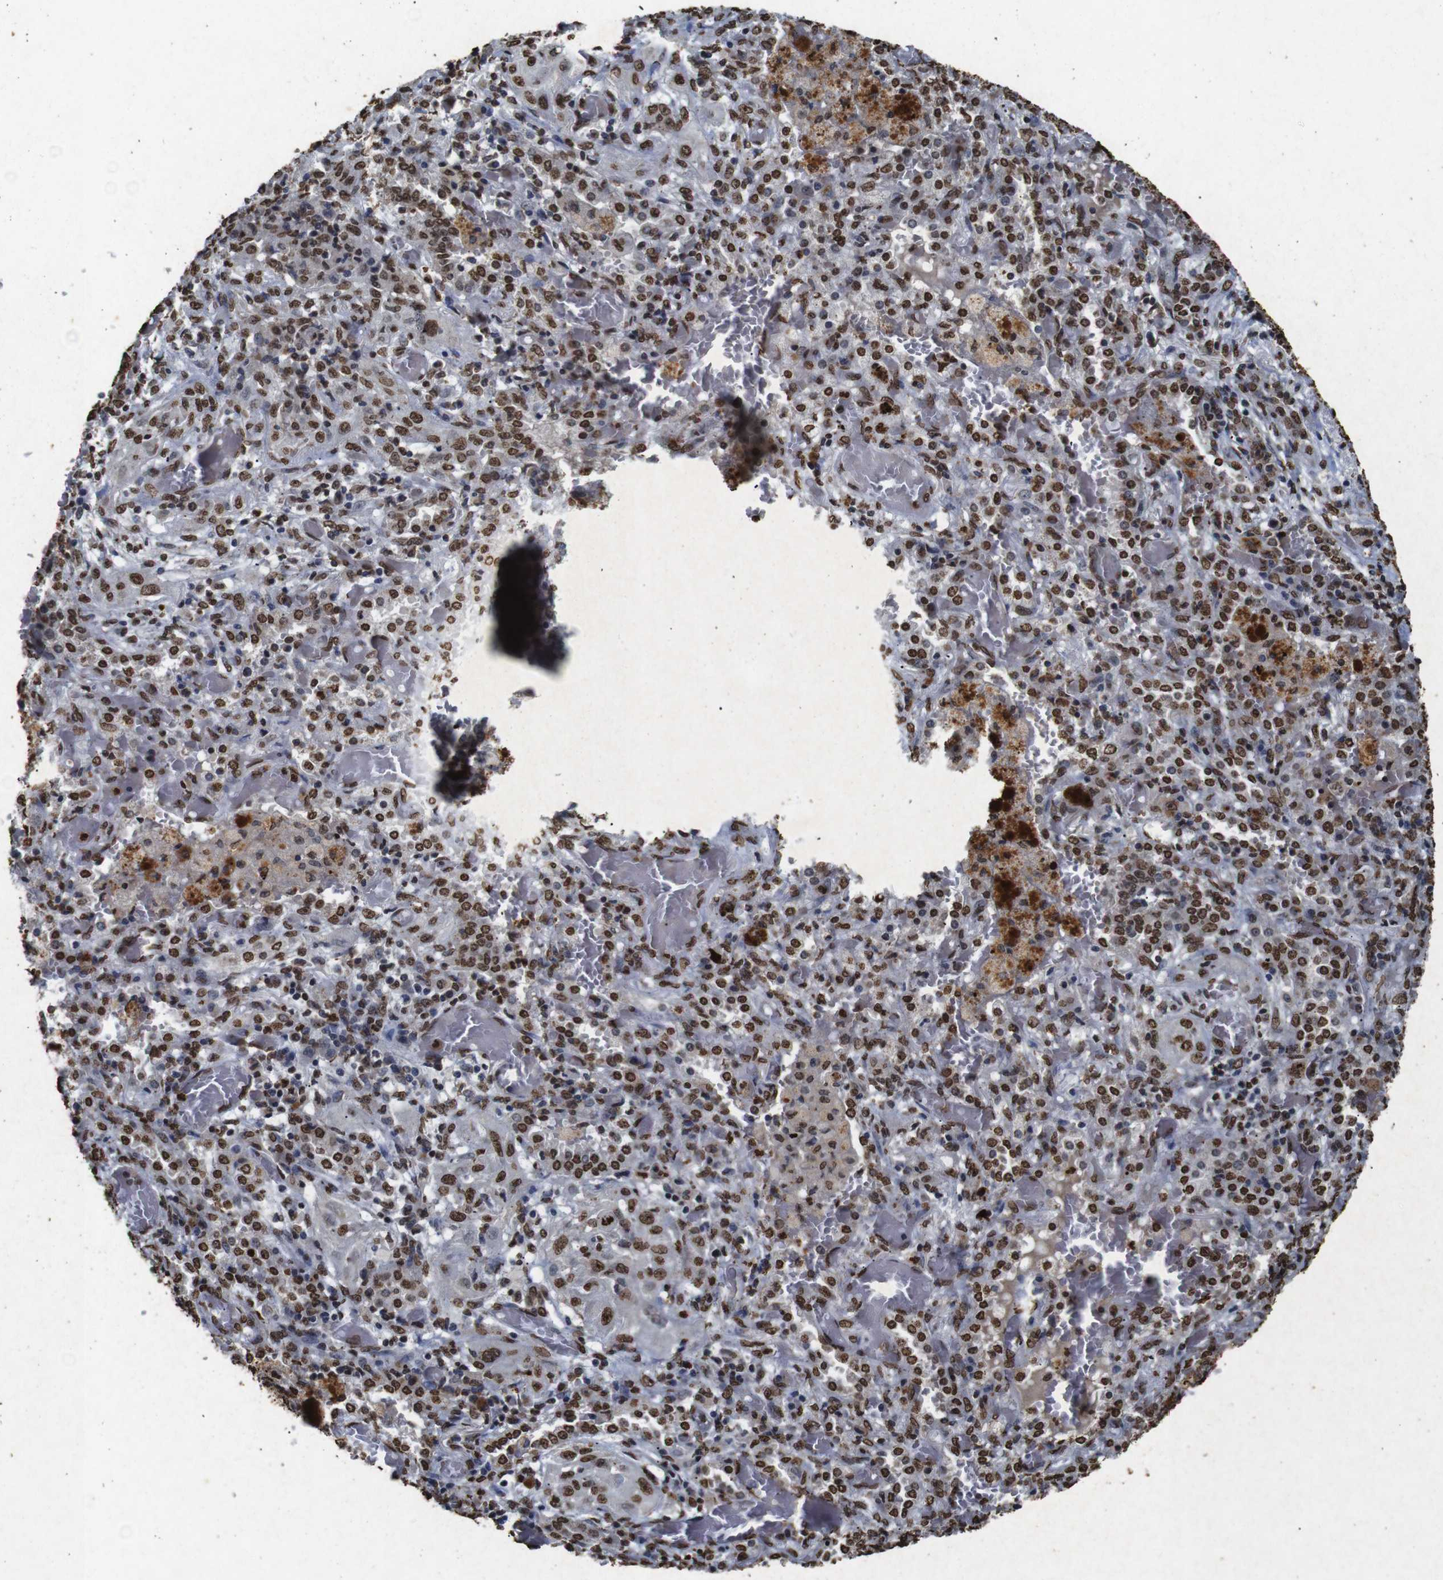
{"staining": {"intensity": "moderate", "quantity": ">75%", "location": "nuclear"}, "tissue": "lung cancer", "cell_type": "Tumor cells", "image_type": "cancer", "snomed": [{"axis": "morphology", "description": "Squamous cell carcinoma, NOS"}, {"axis": "topography", "description": "Lung"}], "caption": "Lung cancer (squamous cell carcinoma) stained for a protein (brown) shows moderate nuclear positive positivity in about >75% of tumor cells.", "gene": "MDM2", "patient": {"sex": "female", "age": 47}}